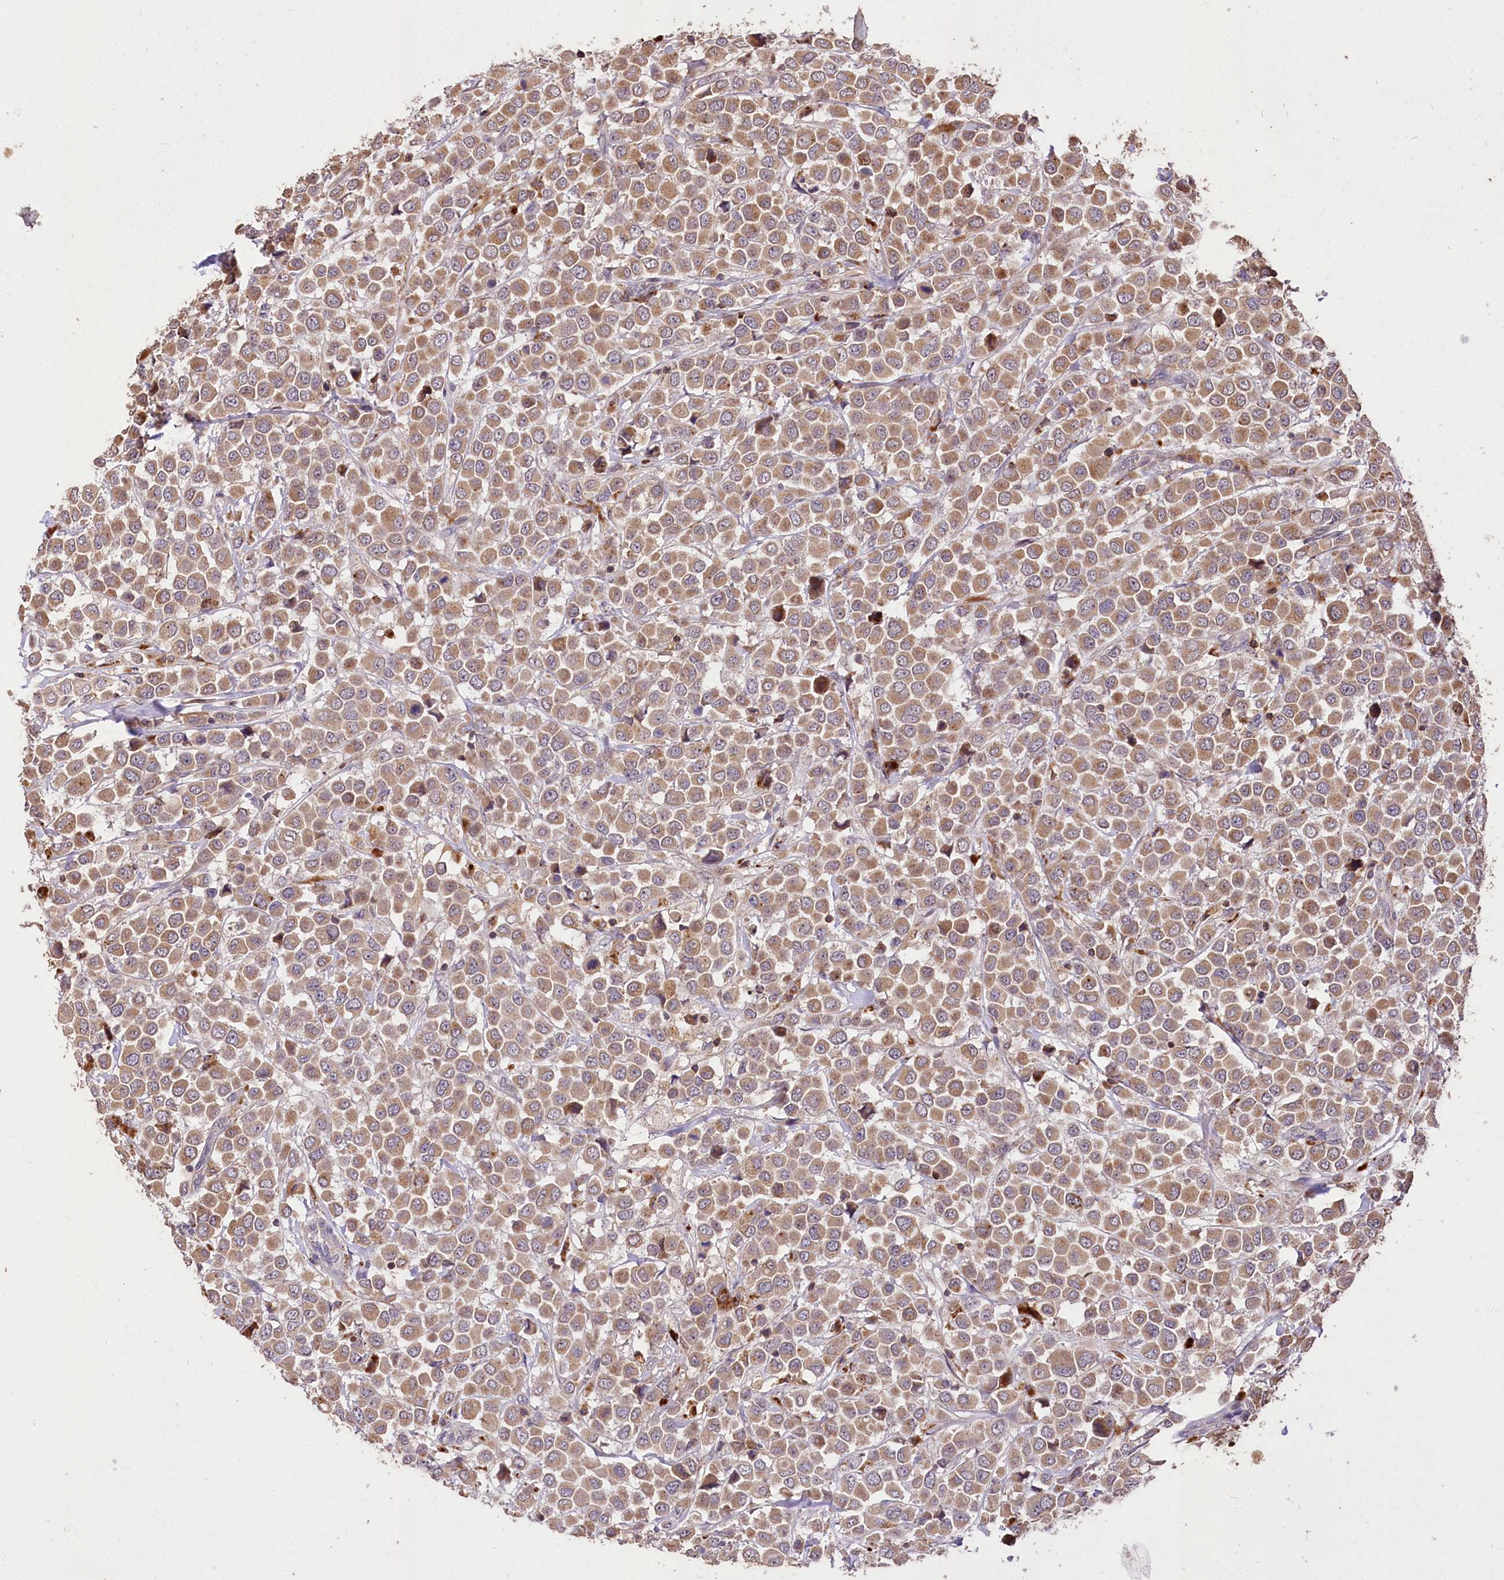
{"staining": {"intensity": "moderate", "quantity": ">75%", "location": "cytoplasmic/membranous"}, "tissue": "breast cancer", "cell_type": "Tumor cells", "image_type": "cancer", "snomed": [{"axis": "morphology", "description": "Duct carcinoma"}, {"axis": "topography", "description": "Breast"}], "caption": "An IHC image of neoplastic tissue is shown. Protein staining in brown highlights moderate cytoplasmic/membranous positivity in invasive ductal carcinoma (breast) within tumor cells.", "gene": "SERGEF", "patient": {"sex": "female", "age": 61}}